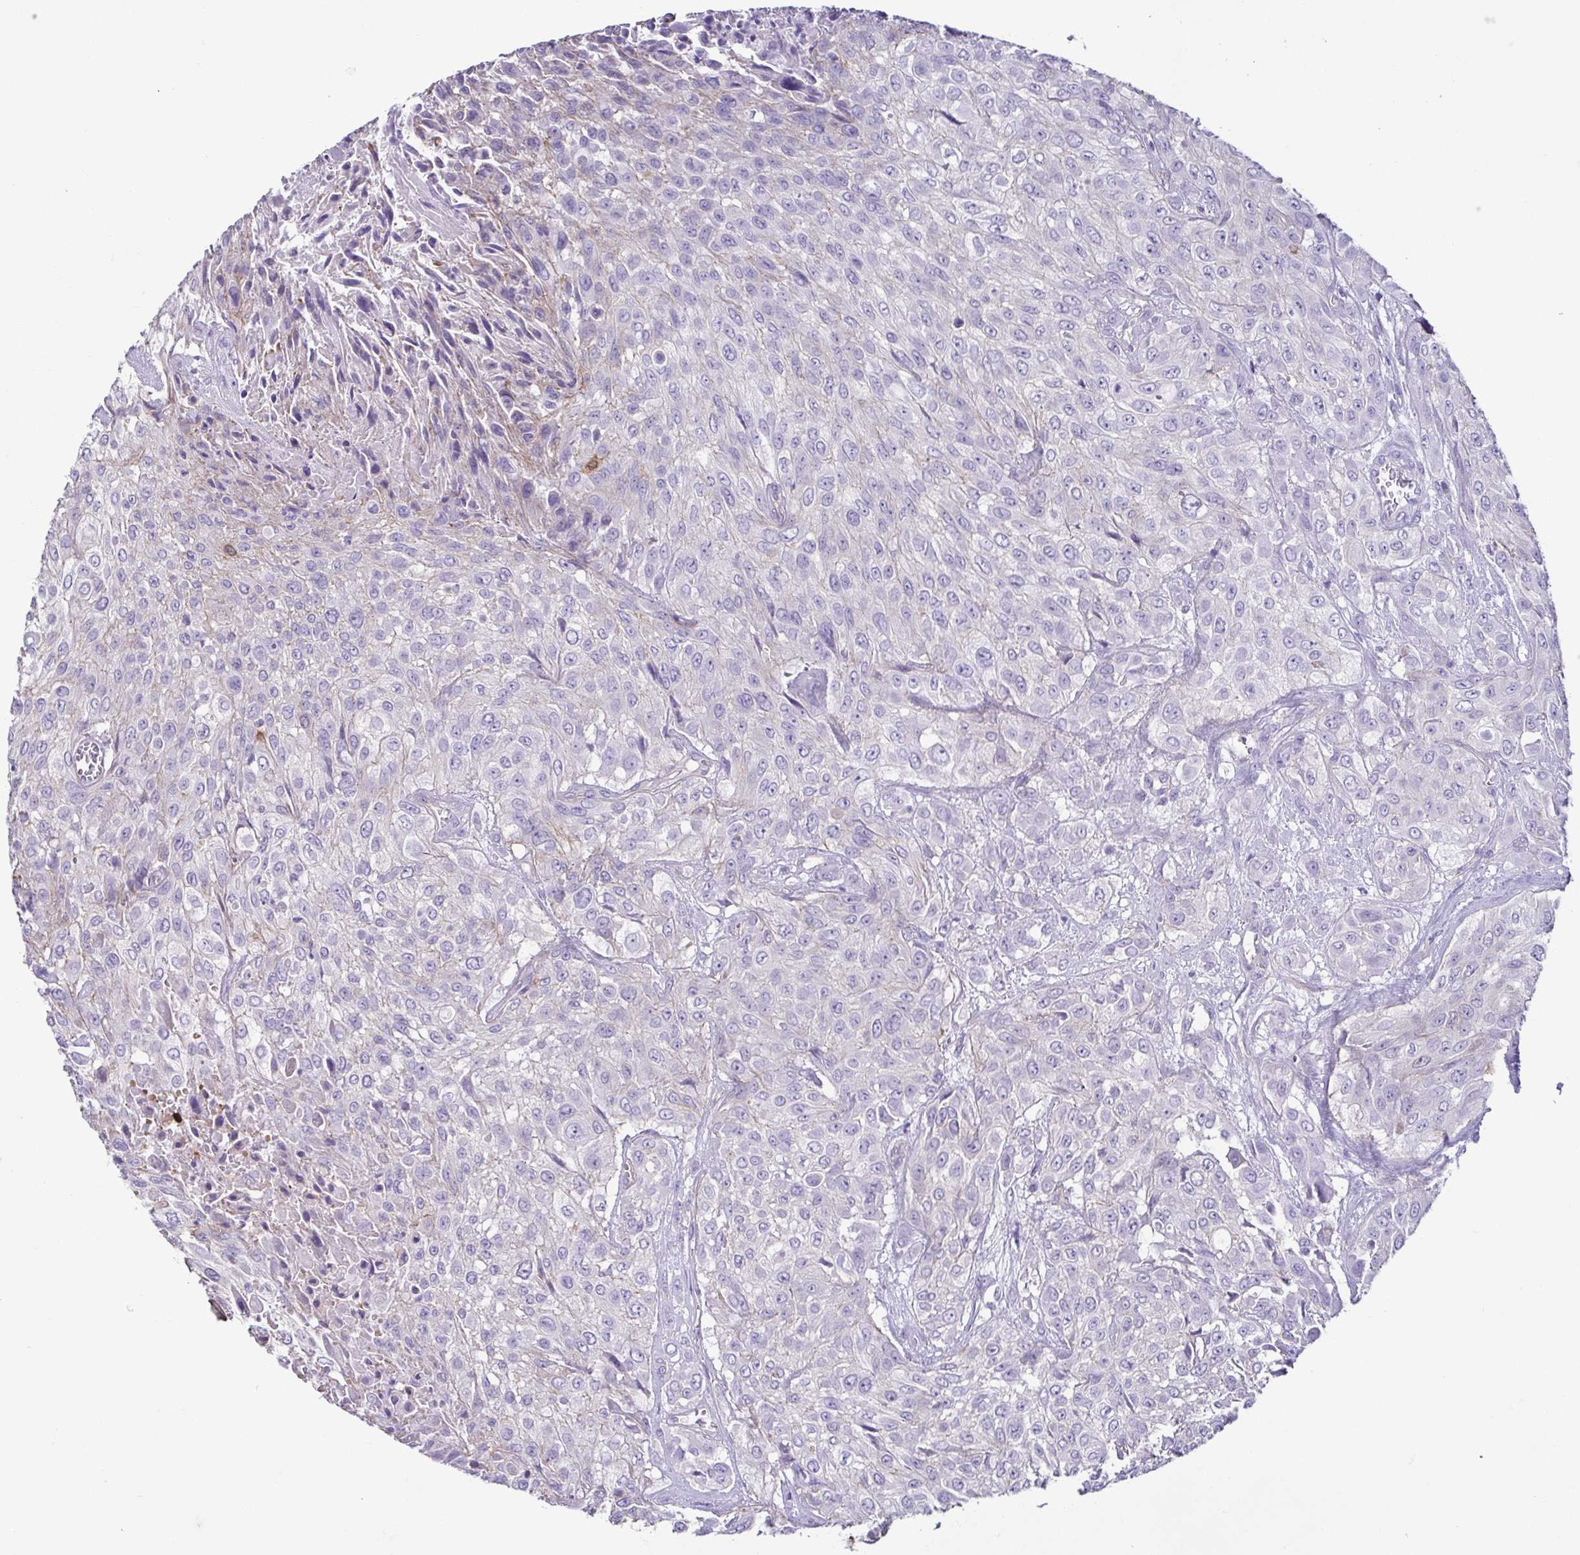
{"staining": {"intensity": "negative", "quantity": "none", "location": "none"}, "tissue": "urothelial cancer", "cell_type": "Tumor cells", "image_type": "cancer", "snomed": [{"axis": "morphology", "description": "Urothelial carcinoma, High grade"}, {"axis": "topography", "description": "Urinary bladder"}], "caption": "This is an immunohistochemistry (IHC) micrograph of human urothelial carcinoma (high-grade). There is no positivity in tumor cells.", "gene": "CASP14", "patient": {"sex": "male", "age": 57}}